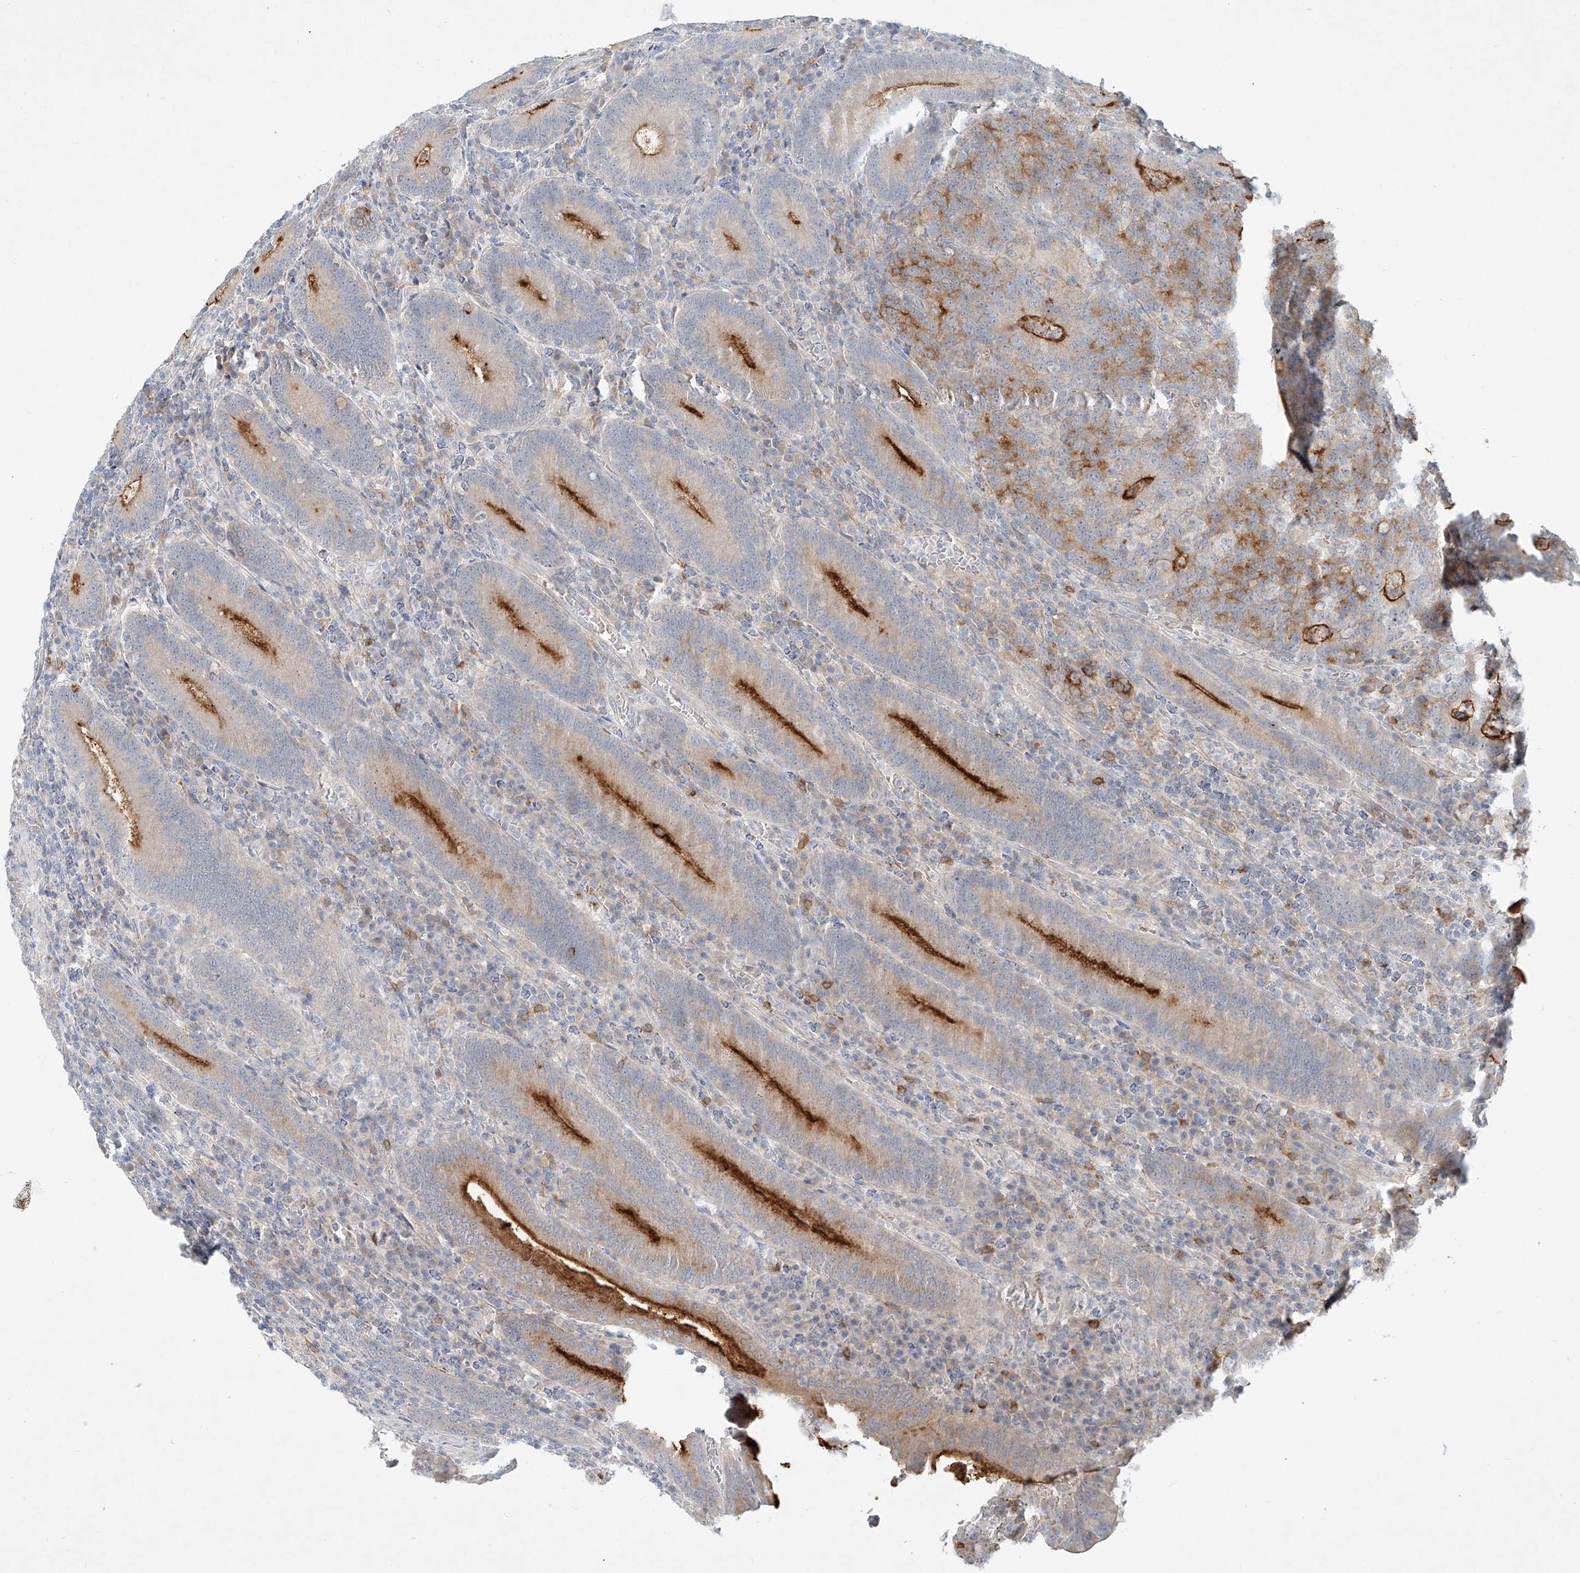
{"staining": {"intensity": "strong", "quantity": "<25%", "location": "cytoplasmic/membranous"}, "tissue": "colorectal cancer", "cell_type": "Tumor cells", "image_type": "cancer", "snomed": [{"axis": "morphology", "description": "Normal tissue, NOS"}, {"axis": "morphology", "description": "Adenocarcinoma, NOS"}, {"axis": "topography", "description": "Colon"}], "caption": "Colorectal cancer (adenocarcinoma) stained with immunohistochemistry shows strong cytoplasmic/membranous positivity in approximately <25% of tumor cells.", "gene": "SYTL3", "patient": {"sex": "female", "age": 75}}